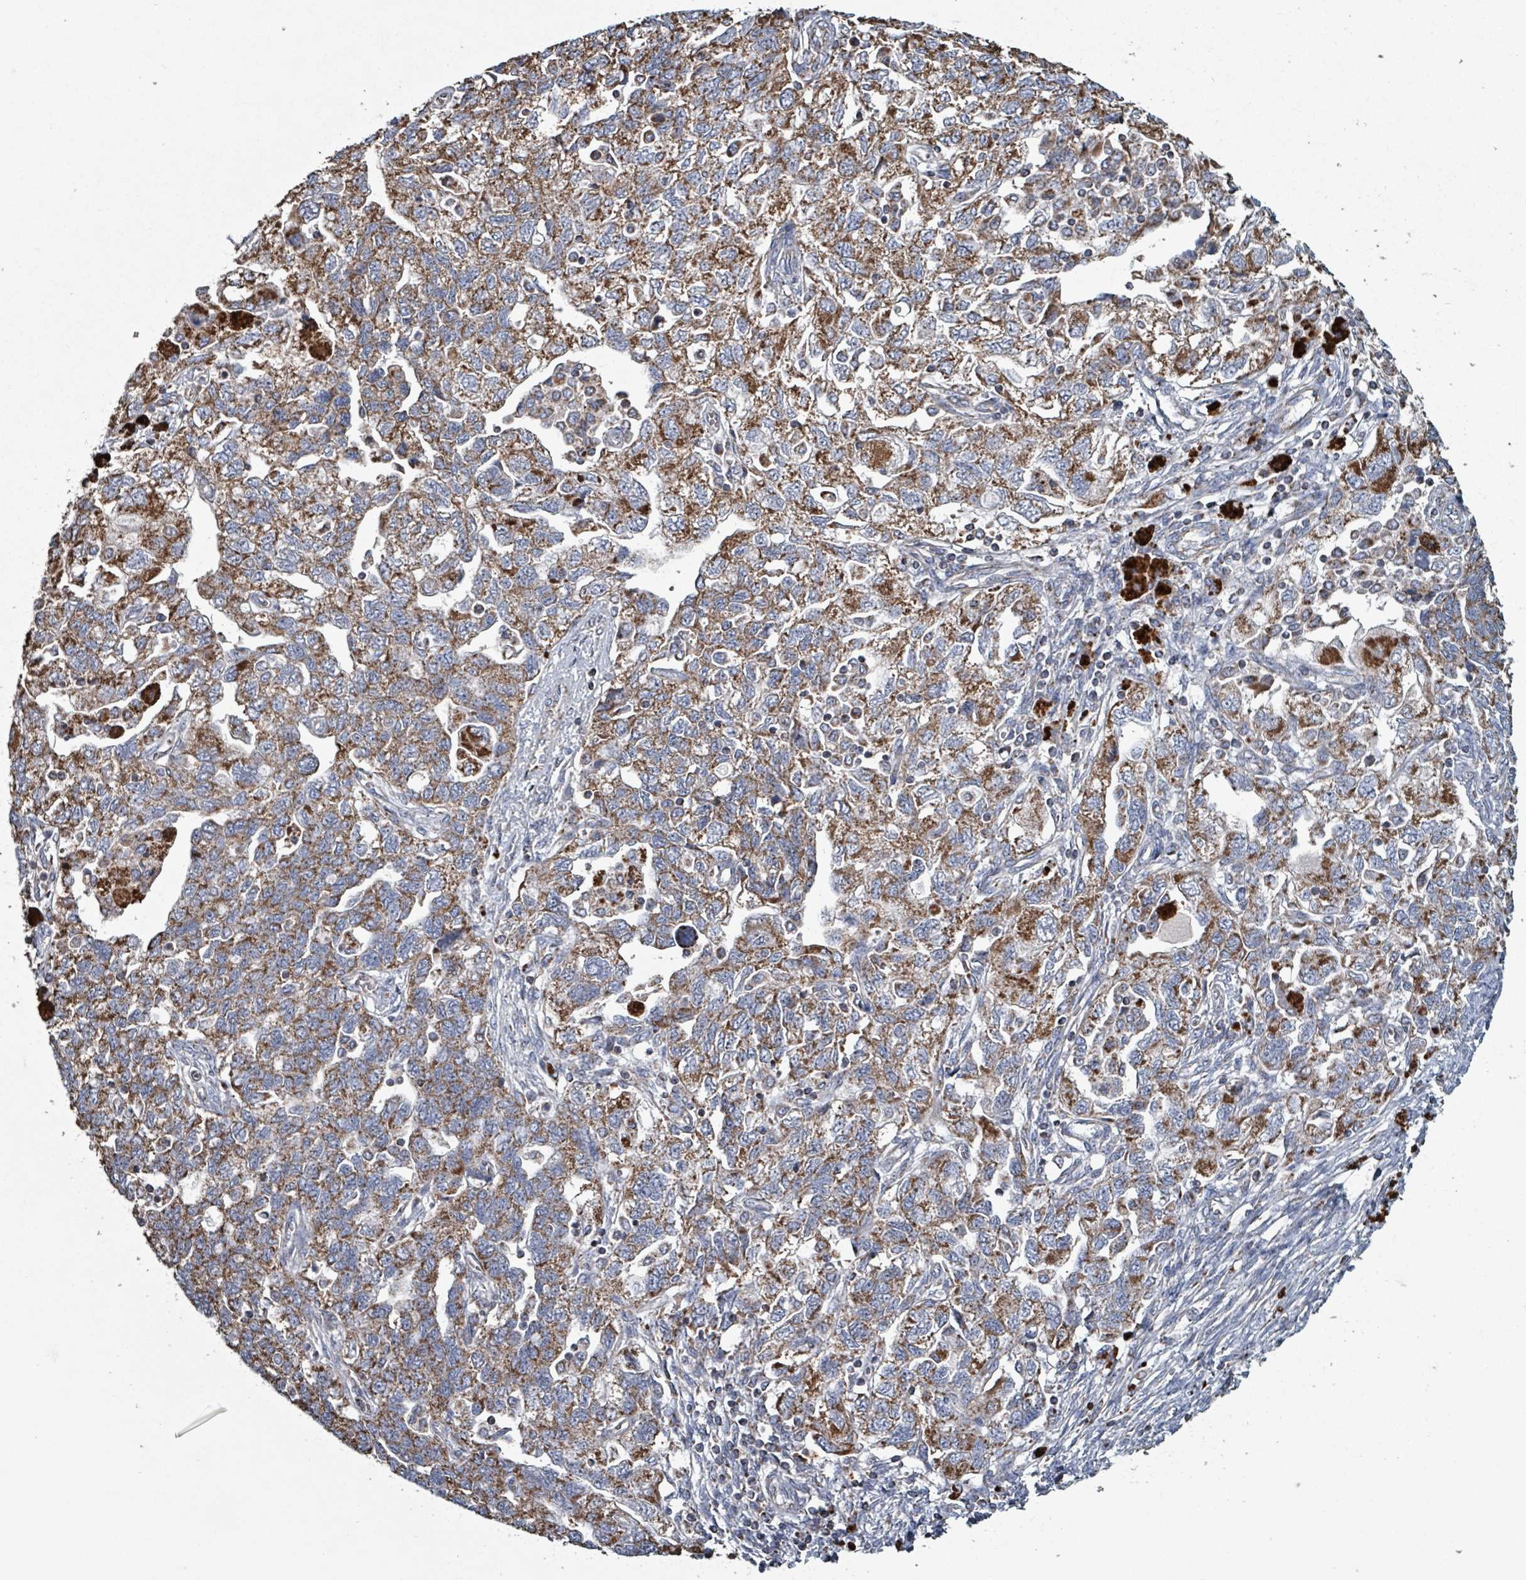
{"staining": {"intensity": "moderate", "quantity": ">75%", "location": "cytoplasmic/membranous"}, "tissue": "ovarian cancer", "cell_type": "Tumor cells", "image_type": "cancer", "snomed": [{"axis": "morphology", "description": "Carcinoma, NOS"}, {"axis": "morphology", "description": "Cystadenocarcinoma, serous, NOS"}, {"axis": "topography", "description": "Ovary"}], "caption": "IHC (DAB (3,3'-diaminobenzidine)) staining of ovarian cancer displays moderate cytoplasmic/membranous protein expression in about >75% of tumor cells. The protein is stained brown, and the nuclei are stained in blue (DAB (3,3'-diaminobenzidine) IHC with brightfield microscopy, high magnification).", "gene": "ABHD18", "patient": {"sex": "female", "age": 69}}